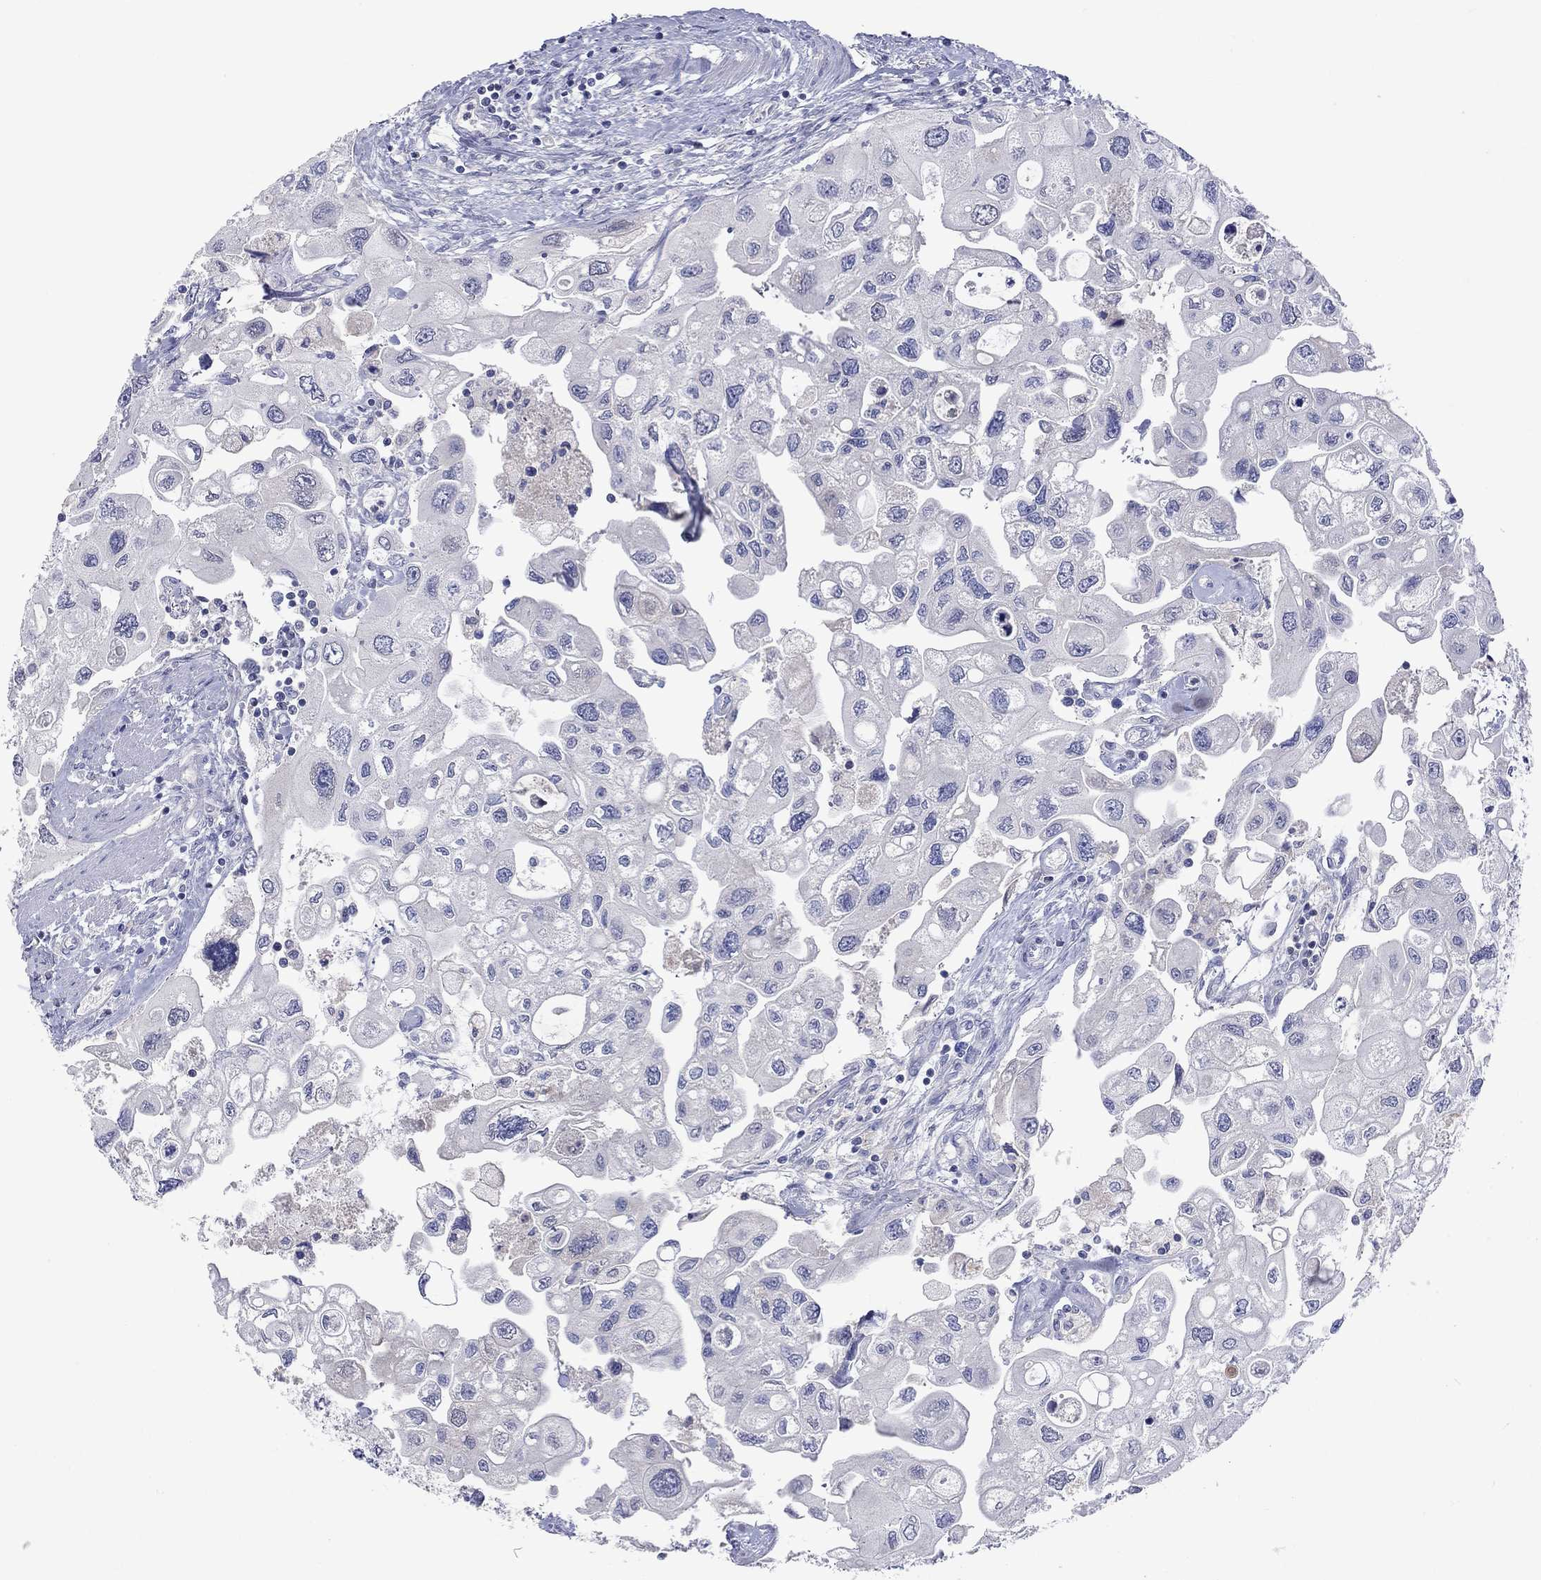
{"staining": {"intensity": "negative", "quantity": "none", "location": "none"}, "tissue": "urothelial cancer", "cell_type": "Tumor cells", "image_type": "cancer", "snomed": [{"axis": "morphology", "description": "Urothelial carcinoma, High grade"}, {"axis": "topography", "description": "Urinary bladder"}], "caption": "Histopathology image shows no significant protein positivity in tumor cells of urothelial cancer.", "gene": "LRFN4", "patient": {"sex": "male", "age": 59}}